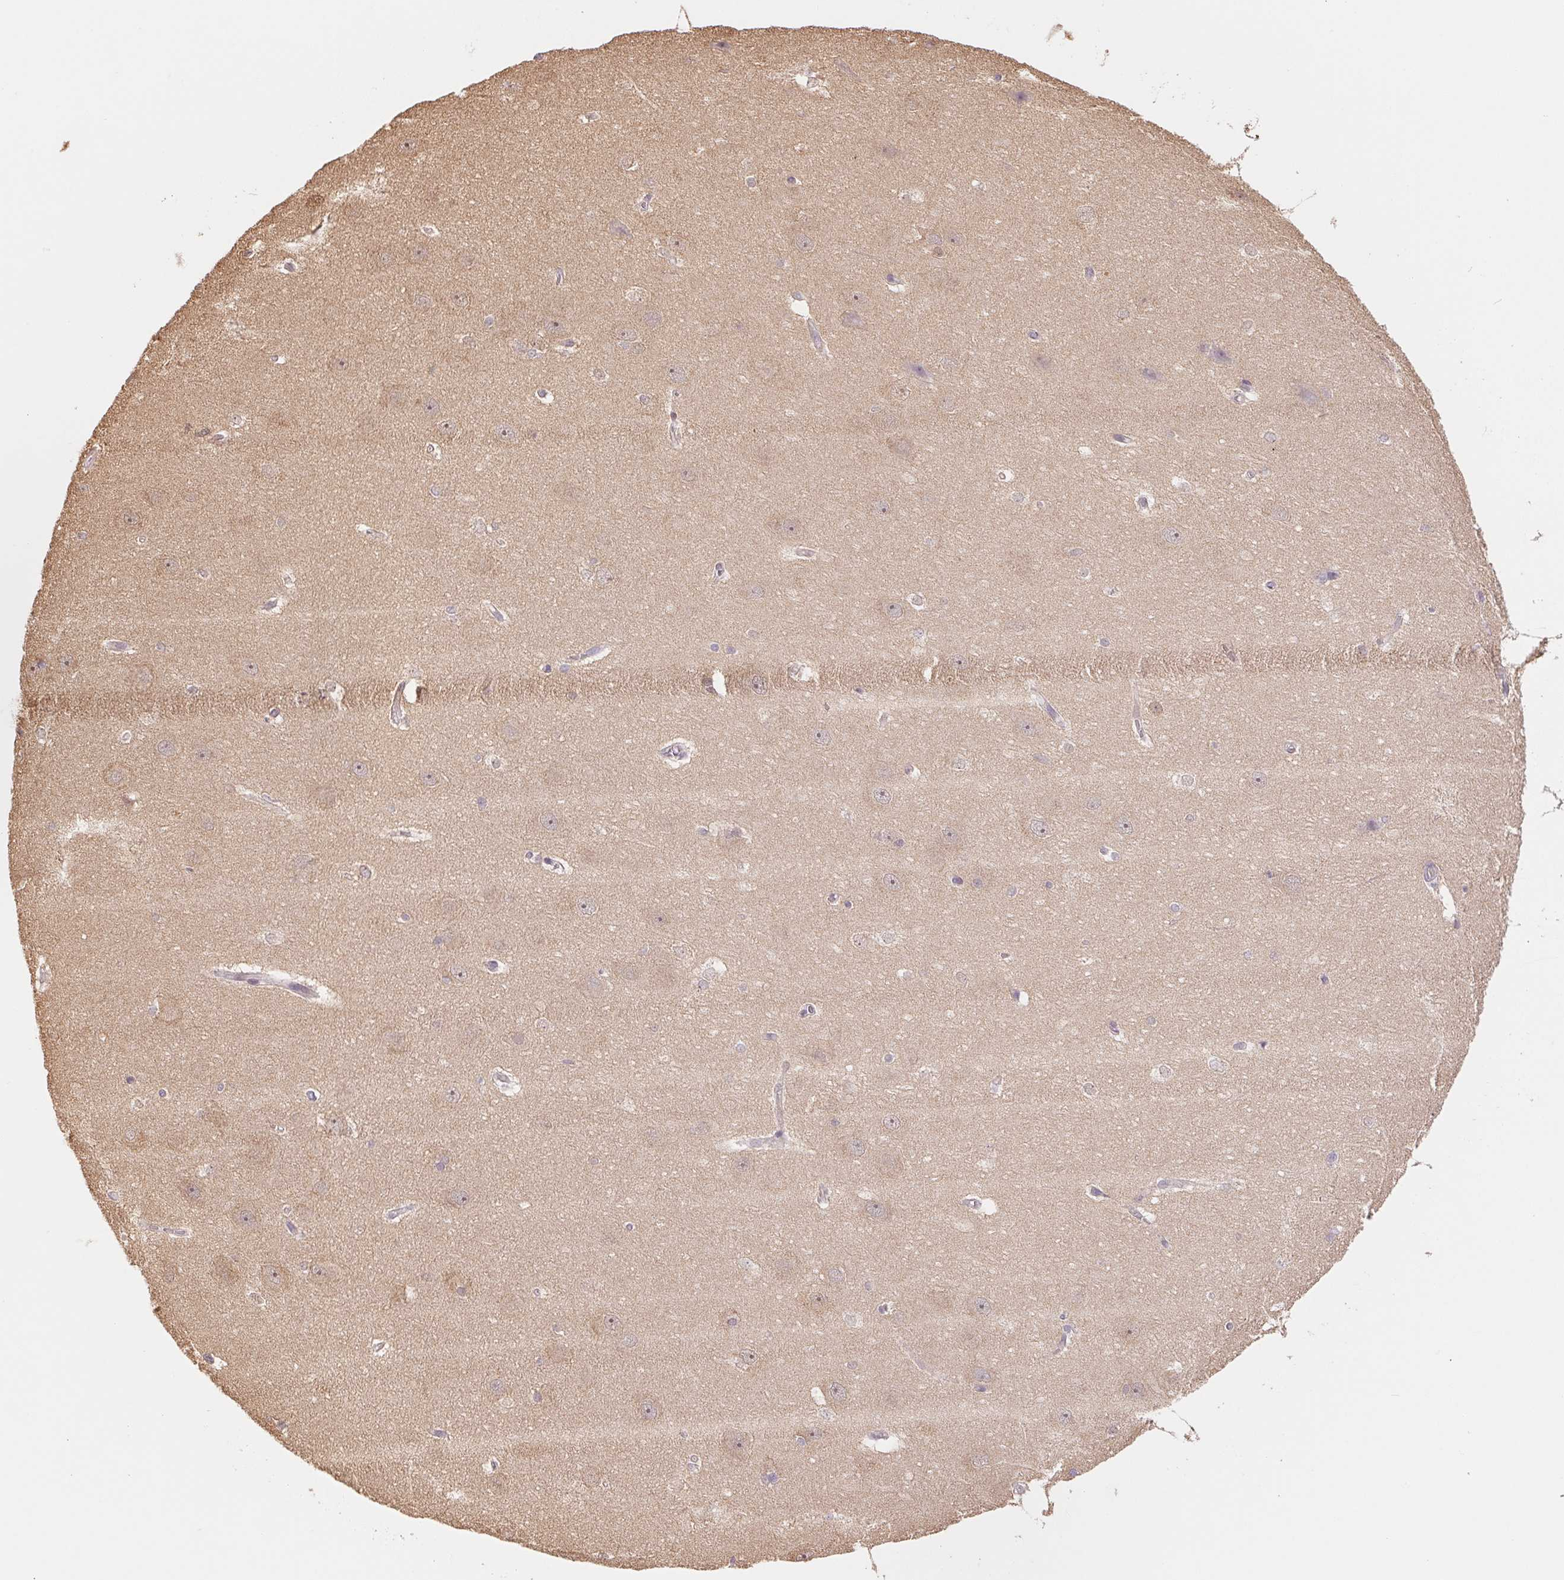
{"staining": {"intensity": "negative", "quantity": "none", "location": "none"}, "tissue": "hippocampus", "cell_type": "Glial cells", "image_type": "normal", "snomed": [{"axis": "morphology", "description": "Normal tissue, NOS"}, {"axis": "topography", "description": "Cerebral cortex"}, {"axis": "topography", "description": "Hippocampus"}], "caption": "The immunohistochemistry (IHC) image has no significant positivity in glial cells of hippocampus.", "gene": "CDC123", "patient": {"sex": "female", "age": 19}}